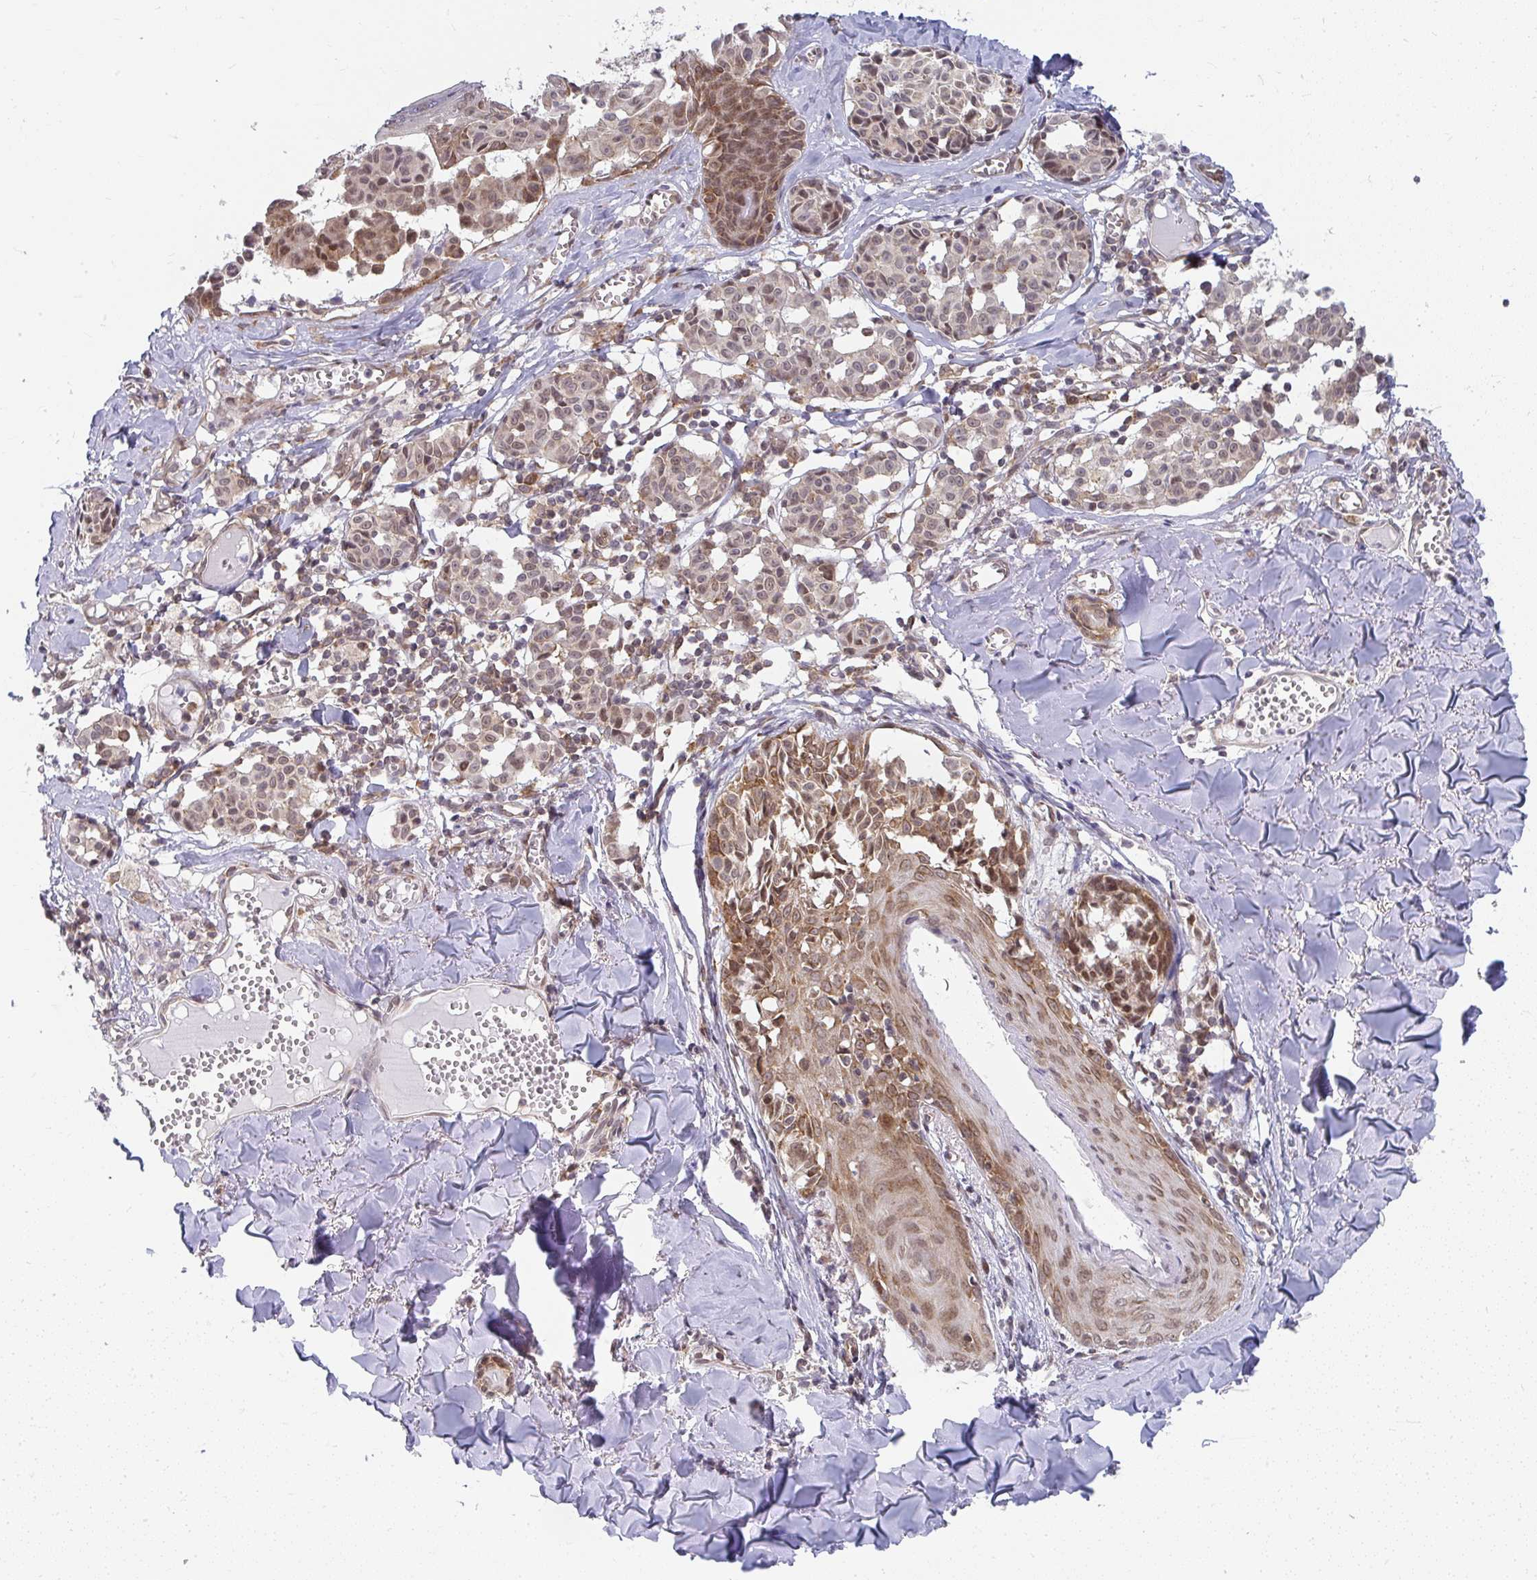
{"staining": {"intensity": "weak", "quantity": "25%-75%", "location": "nuclear"}, "tissue": "melanoma", "cell_type": "Tumor cells", "image_type": "cancer", "snomed": [{"axis": "morphology", "description": "Malignant melanoma, NOS"}, {"axis": "topography", "description": "Skin"}], "caption": "The histopathology image displays a brown stain indicating the presence of a protein in the nuclear of tumor cells in melanoma.", "gene": "SYNCRIP", "patient": {"sex": "female", "age": 43}}